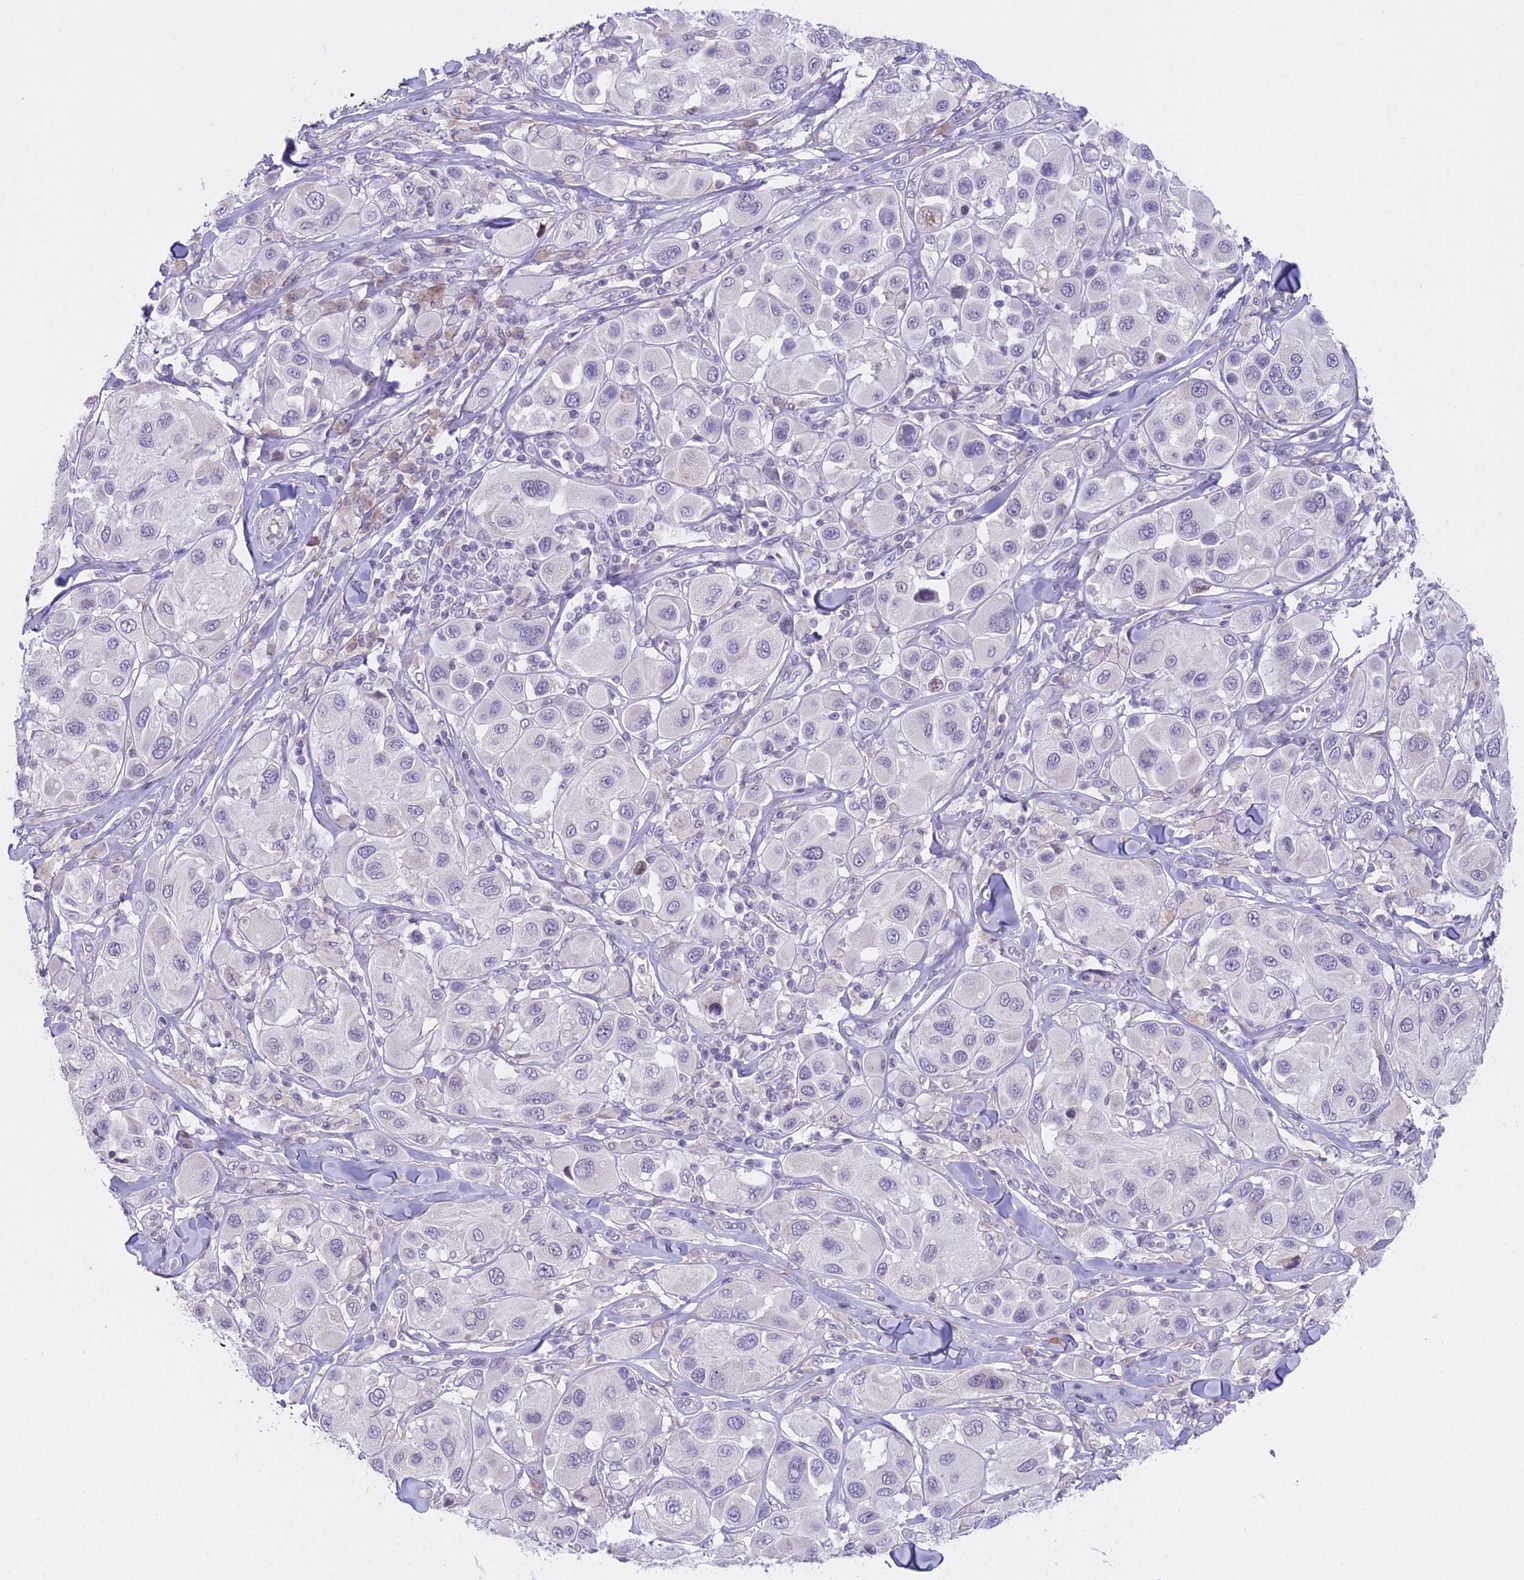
{"staining": {"intensity": "negative", "quantity": "none", "location": "none"}, "tissue": "melanoma", "cell_type": "Tumor cells", "image_type": "cancer", "snomed": [{"axis": "morphology", "description": "Malignant melanoma, Metastatic site"}, {"axis": "topography", "description": "Skin"}], "caption": "Immunohistochemistry (IHC) image of malignant melanoma (metastatic site) stained for a protein (brown), which shows no positivity in tumor cells. (DAB (3,3'-diaminobenzidine) IHC with hematoxylin counter stain).", "gene": "RPS26", "patient": {"sex": "male", "age": 41}}